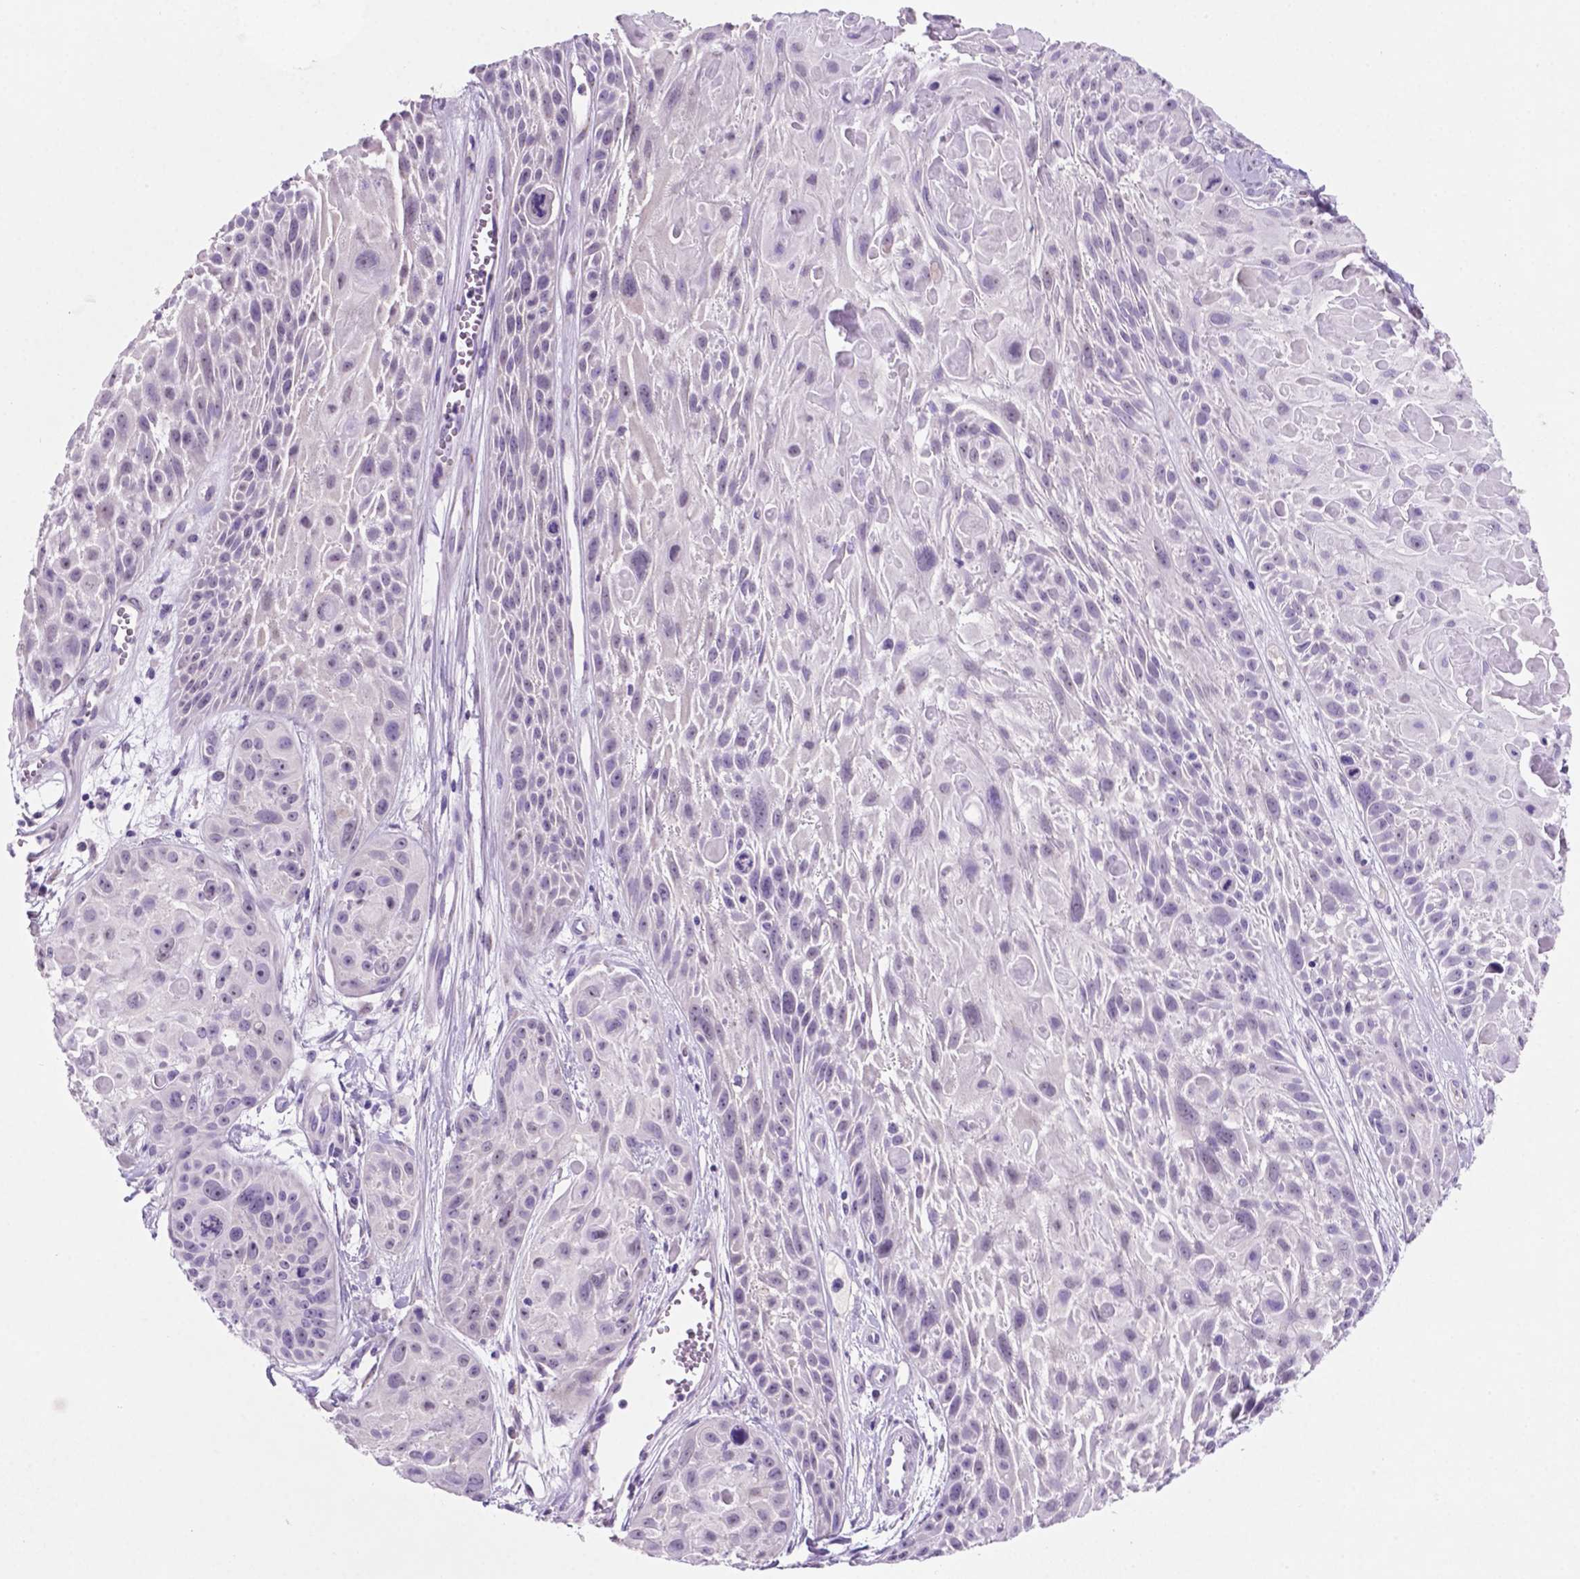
{"staining": {"intensity": "moderate", "quantity": "<25%", "location": "nuclear"}, "tissue": "skin cancer", "cell_type": "Tumor cells", "image_type": "cancer", "snomed": [{"axis": "morphology", "description": "Squamous cell carcinoma, NOS"}, {"axis": "topography", "description": "Skin"}, {"axis": "topography", "description": "Anal"}], "caption": "Protein expression analysis of human skin cancer (squamous cell carcinoma) reveals moderate nuclear expression in about <25% of tumor cells. (brown staining indicates protein expression, while blue staining denotes nuclei).", "gene": "C18orf21", "patient": {"sex": "female", "age": 75}}